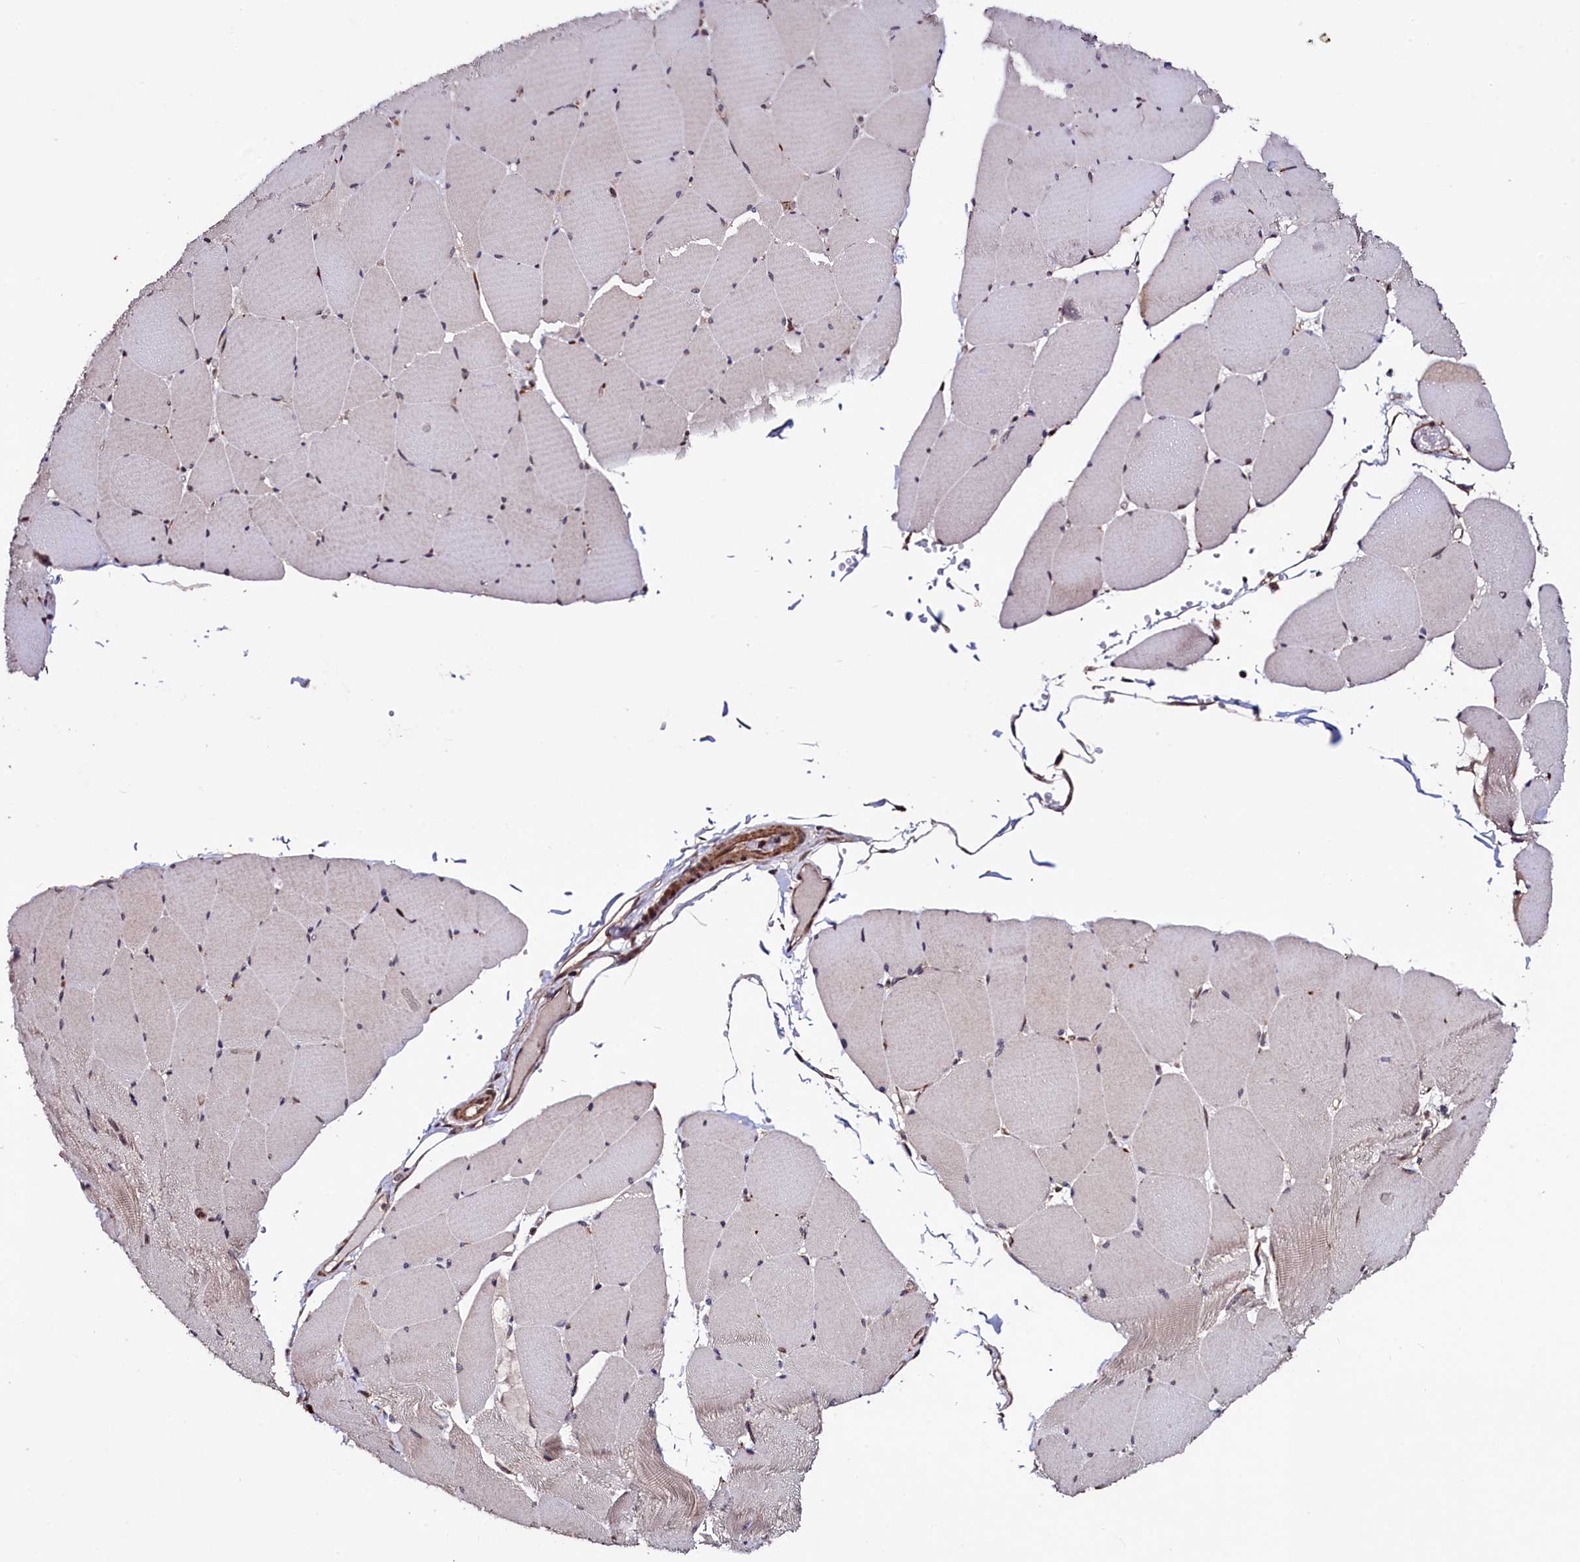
{"staining": {"intensity": "moderate", "quantity": "<25%", "location": "cytoplasmic/membranous"}, "tissue": "skeletal muscle", "cell_type": "Myocytes", "image_type": "normal", "snomed": [{"axis": "morphology", "description": "Normal tissue, NOS"}, {"axis": "topography", "description": "Skeletal muscle"}, {"axis": "topography", "description": "Head-Neck"}], "caption": "Brown immunohistochemical staining in unremarkable skeletal muscle demonstrates moderate cytoplasmic/membranous expression in about <25% of myocytes. (brown staining indicates protein expression, while blue staining denotes nuclei).", "gene": "RBFA", "patient": {"sex": "male", "age": 66}}